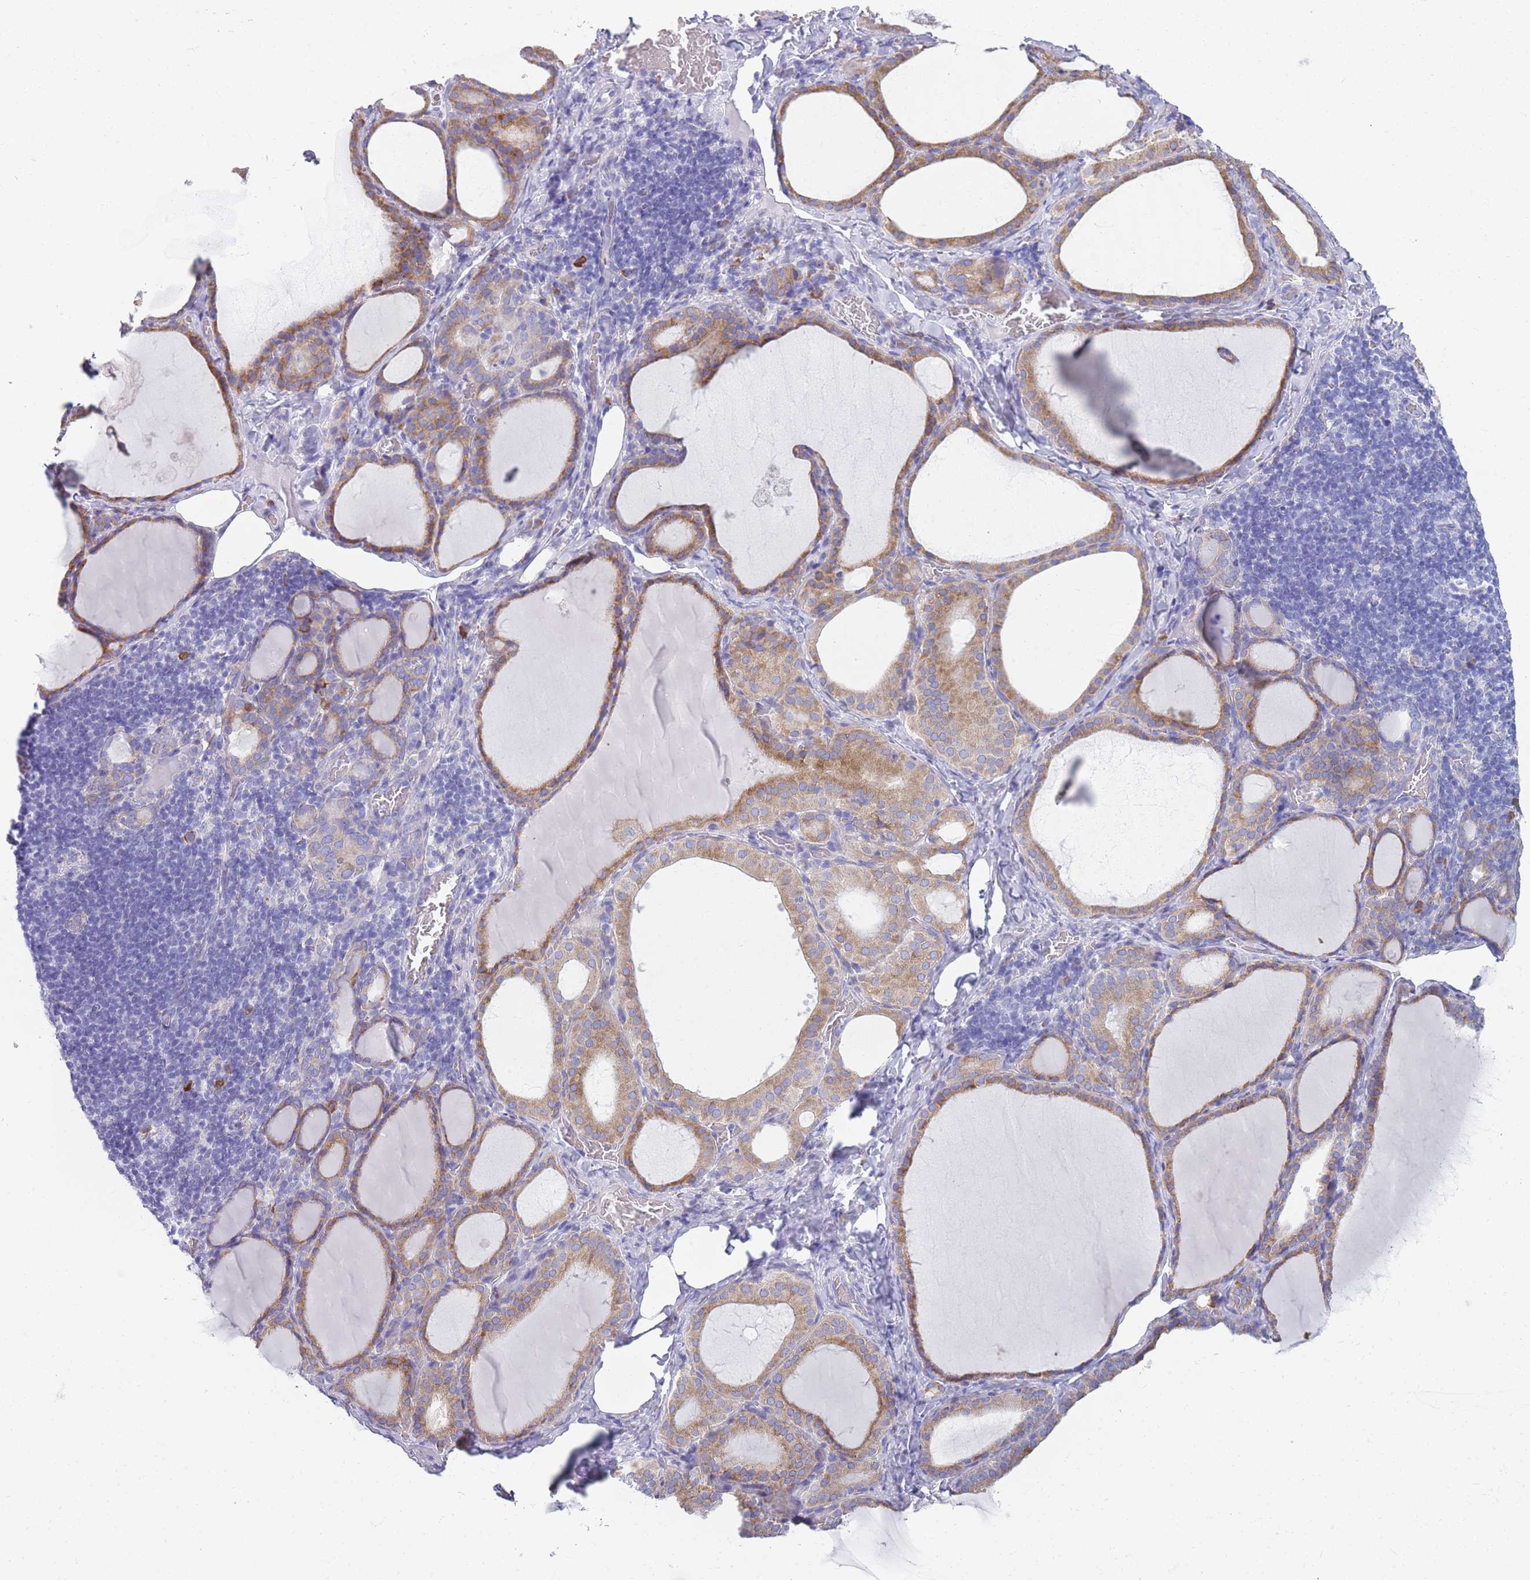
{"staining": {"intensity": "moderate", "quantity": ">75%", "location": "cytoplasmic/membranous"}, "tissue": "thyroid gland", "cell_type": "Glandular cells", "image_type": "normal", "snomed": [{"axis": "morphology", "description": "Normal tissue, NOS"}, {"axis": "topography", "description": "Thyroid gland"}], "caption": "The immunohistochemical stain labels moderate cytoplasmic/membranous expression in glandular cells of normal thyroid gland. The staining was performed using DAB (3,3'-diaminobenzidine) to visualize the protein expression in brown, while the nuclei were stained in blue with hematoxylin (Magnification: 20x).", "gene": "XKR8", "patient": {"sex": "female", "age": 39}}